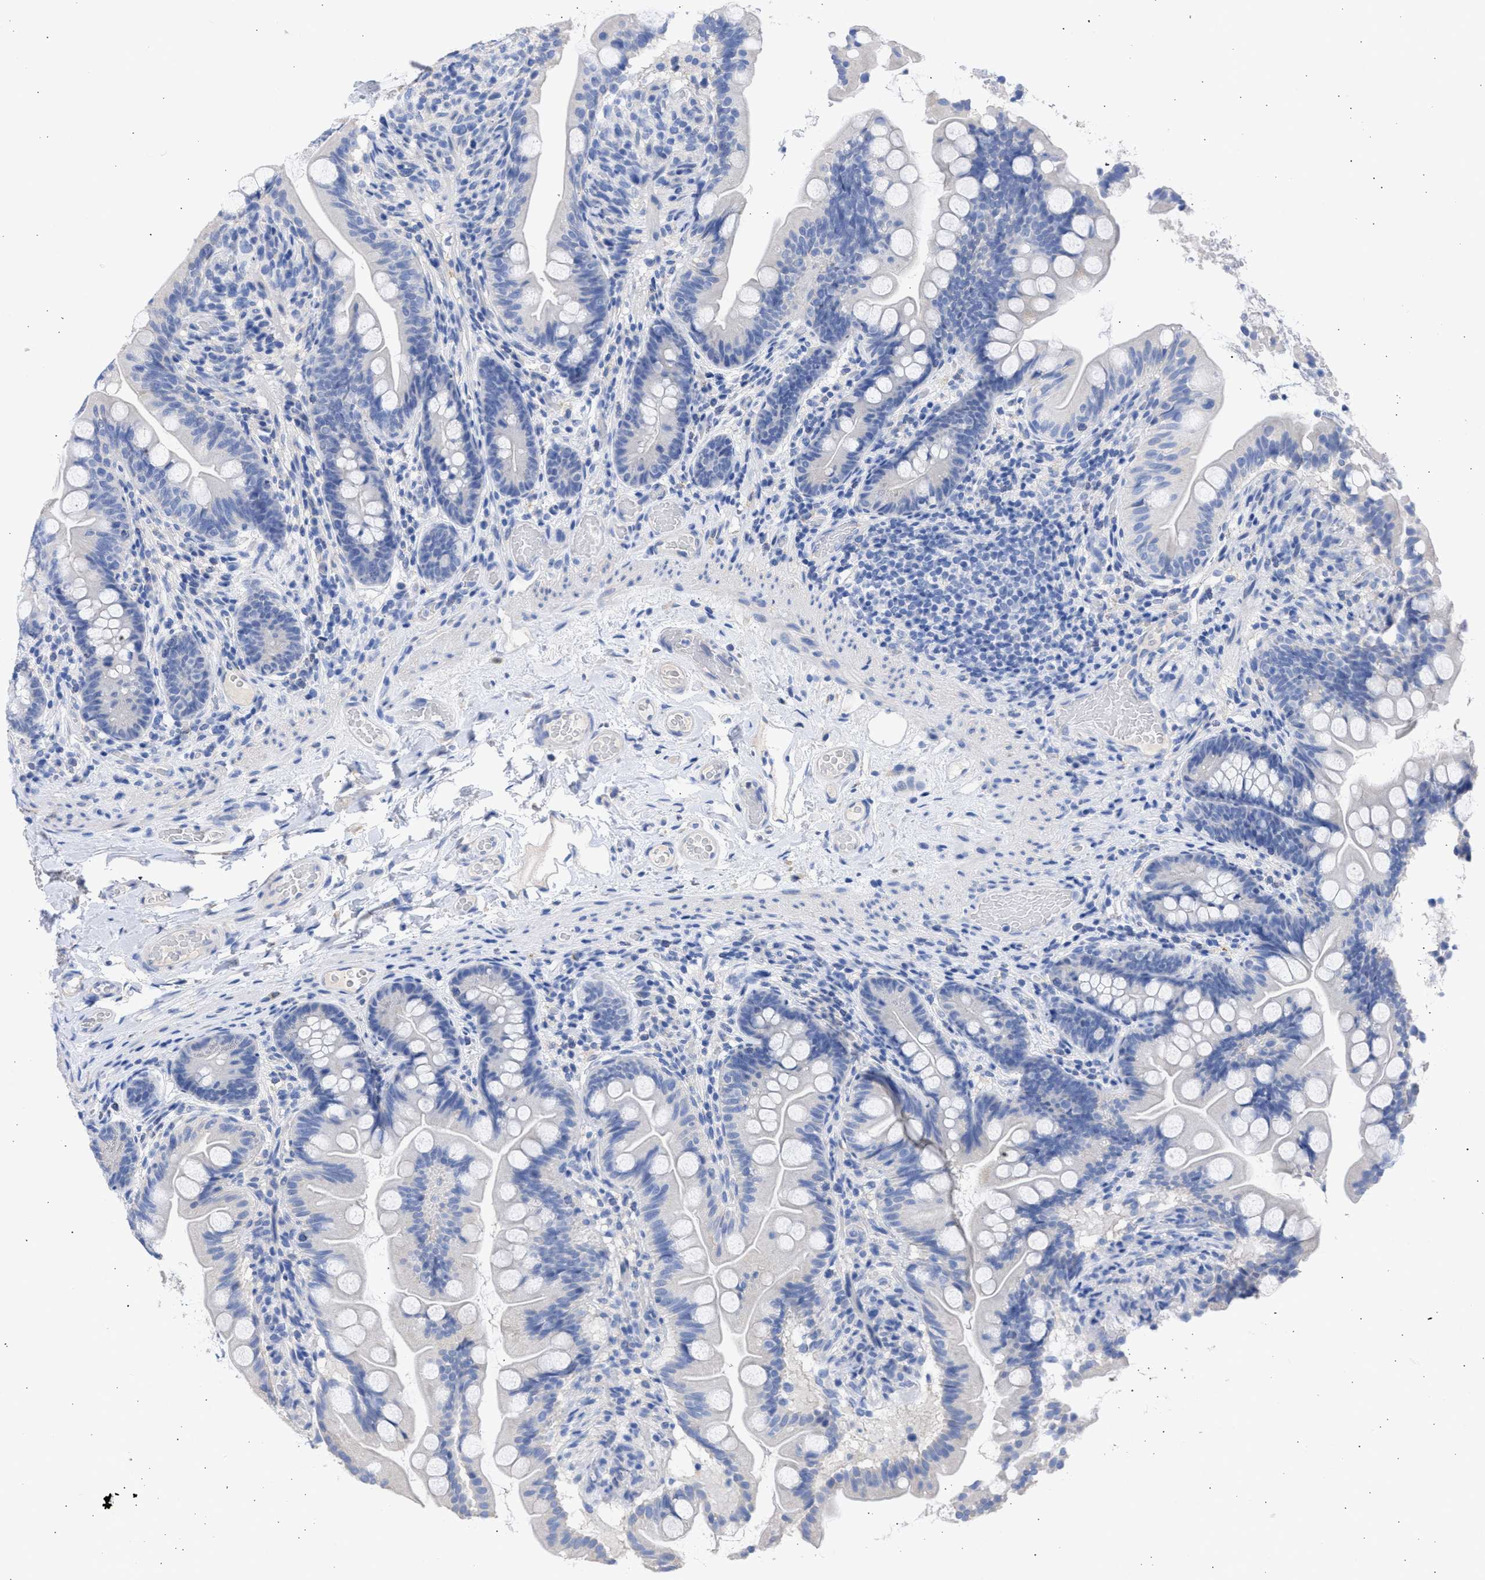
{"staining": {"intensity": "negative", "quantity": "none", "location": "none"}, "tissue": "small intestine", "cell_type": "Glandular cells", "image_type": "normal", "snomed": [{"axis": "morphology", "description": "Normal tissue, NOS"}, {"axis": "topography", "description": "Small intestine"}], "caption": "The histopathology image shows no significant expression in glandular cells of small intestine. (DAB immunohistochemistry (IHC) with hematoxylin counter stain).", "gene": "RSPH1", "patient": {"sex": "female", "age": 56}}